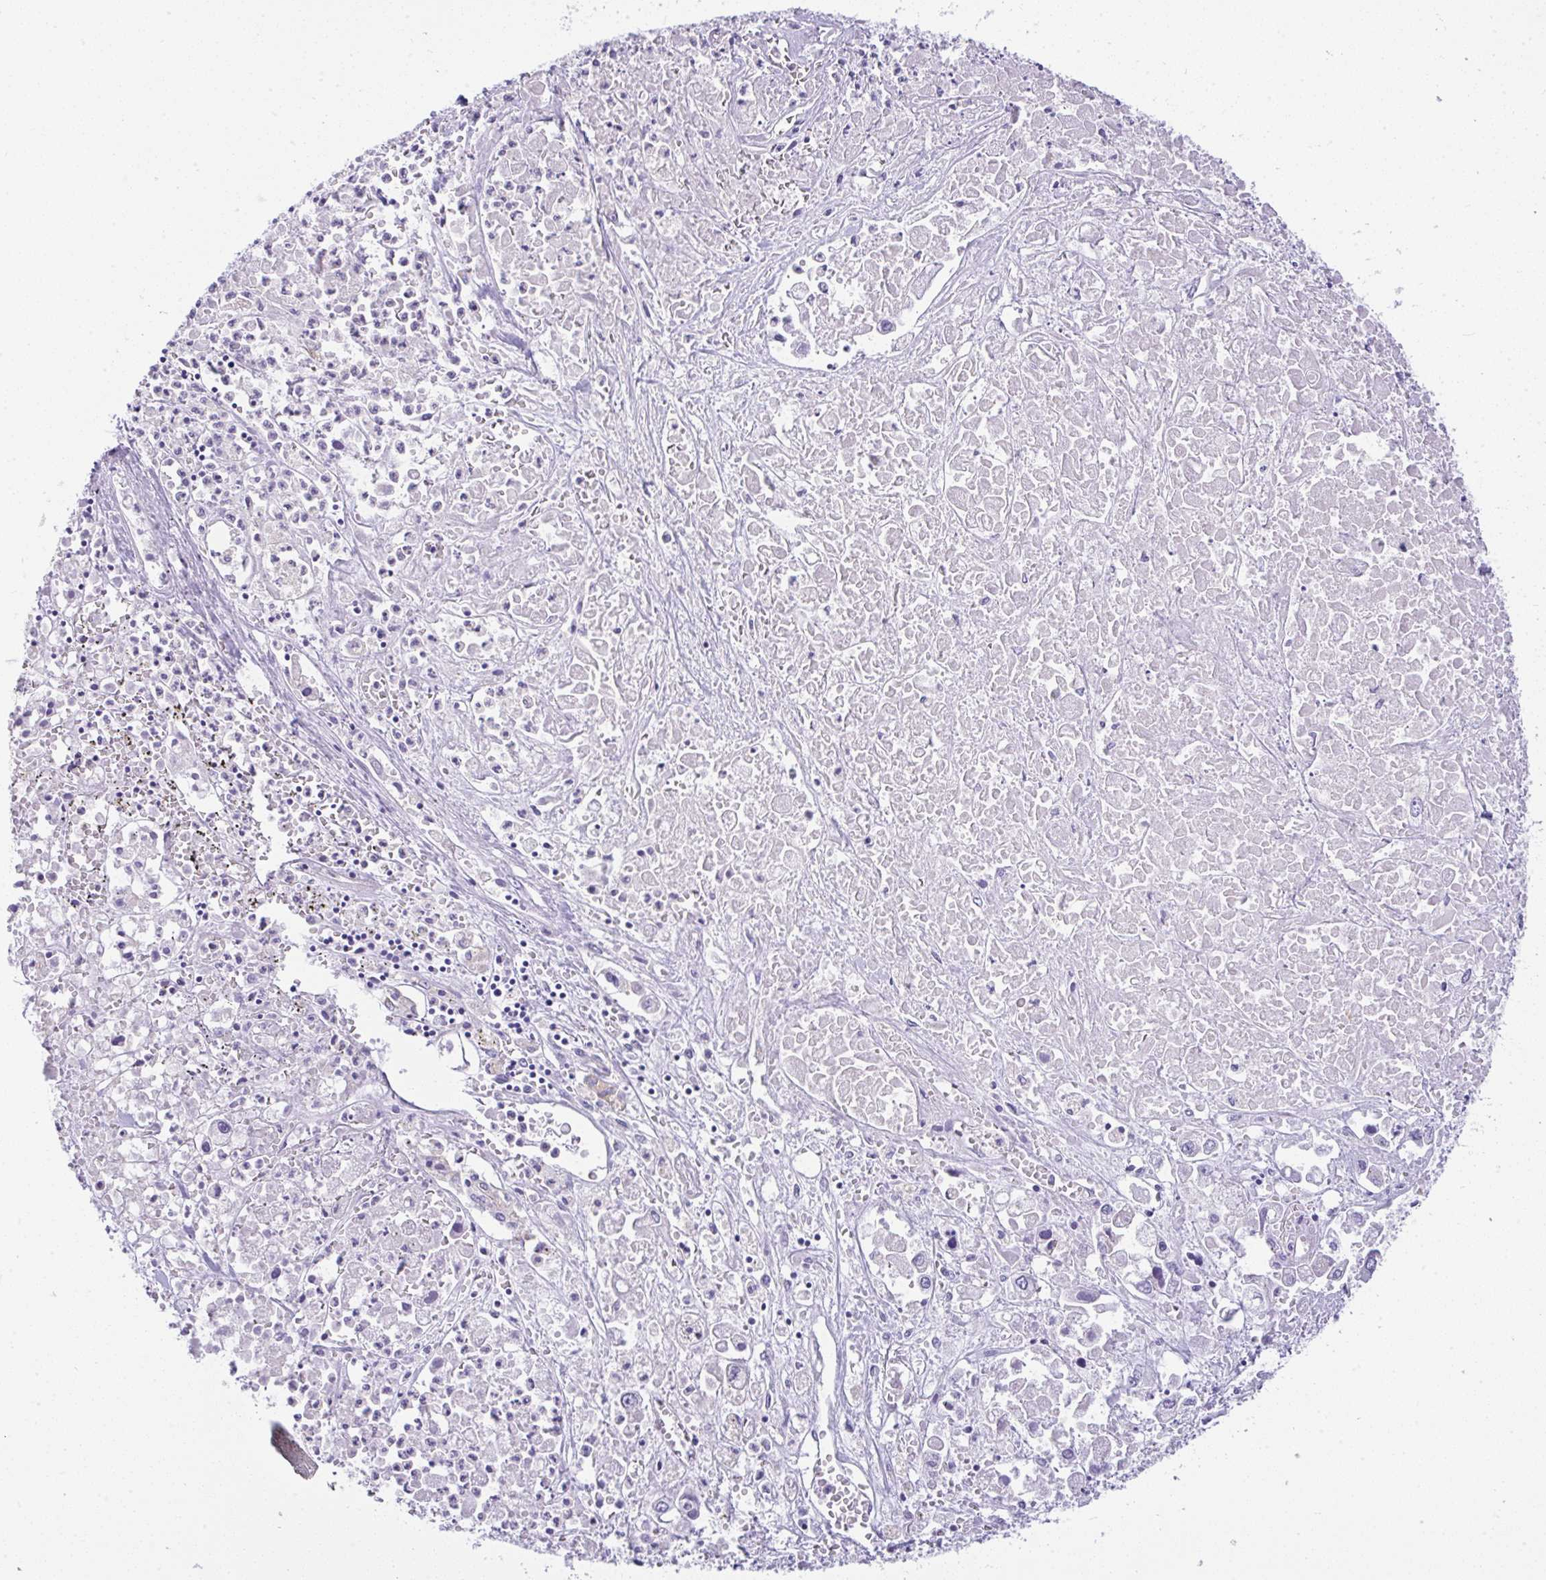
{"staining": {"intensity": "negative", "quantity": "none", "location": "none"}, "tissue": "pancreatic cancer", "cell_type": "Tumor cells", "image_type": "cancer", "snomed": [{"axis": "morphology", "description": "Adenocarcinoma, NOS"}, {"axis": "topography", "description": "Pancreas"}], "caption": "Pancreatic cancer (adenocarcinoma) was stained to show a protein in brown. There is no significant staining in tumor cells.", "gene": "FAM177A1", "patient": {"sex": "male", "age": 71}}